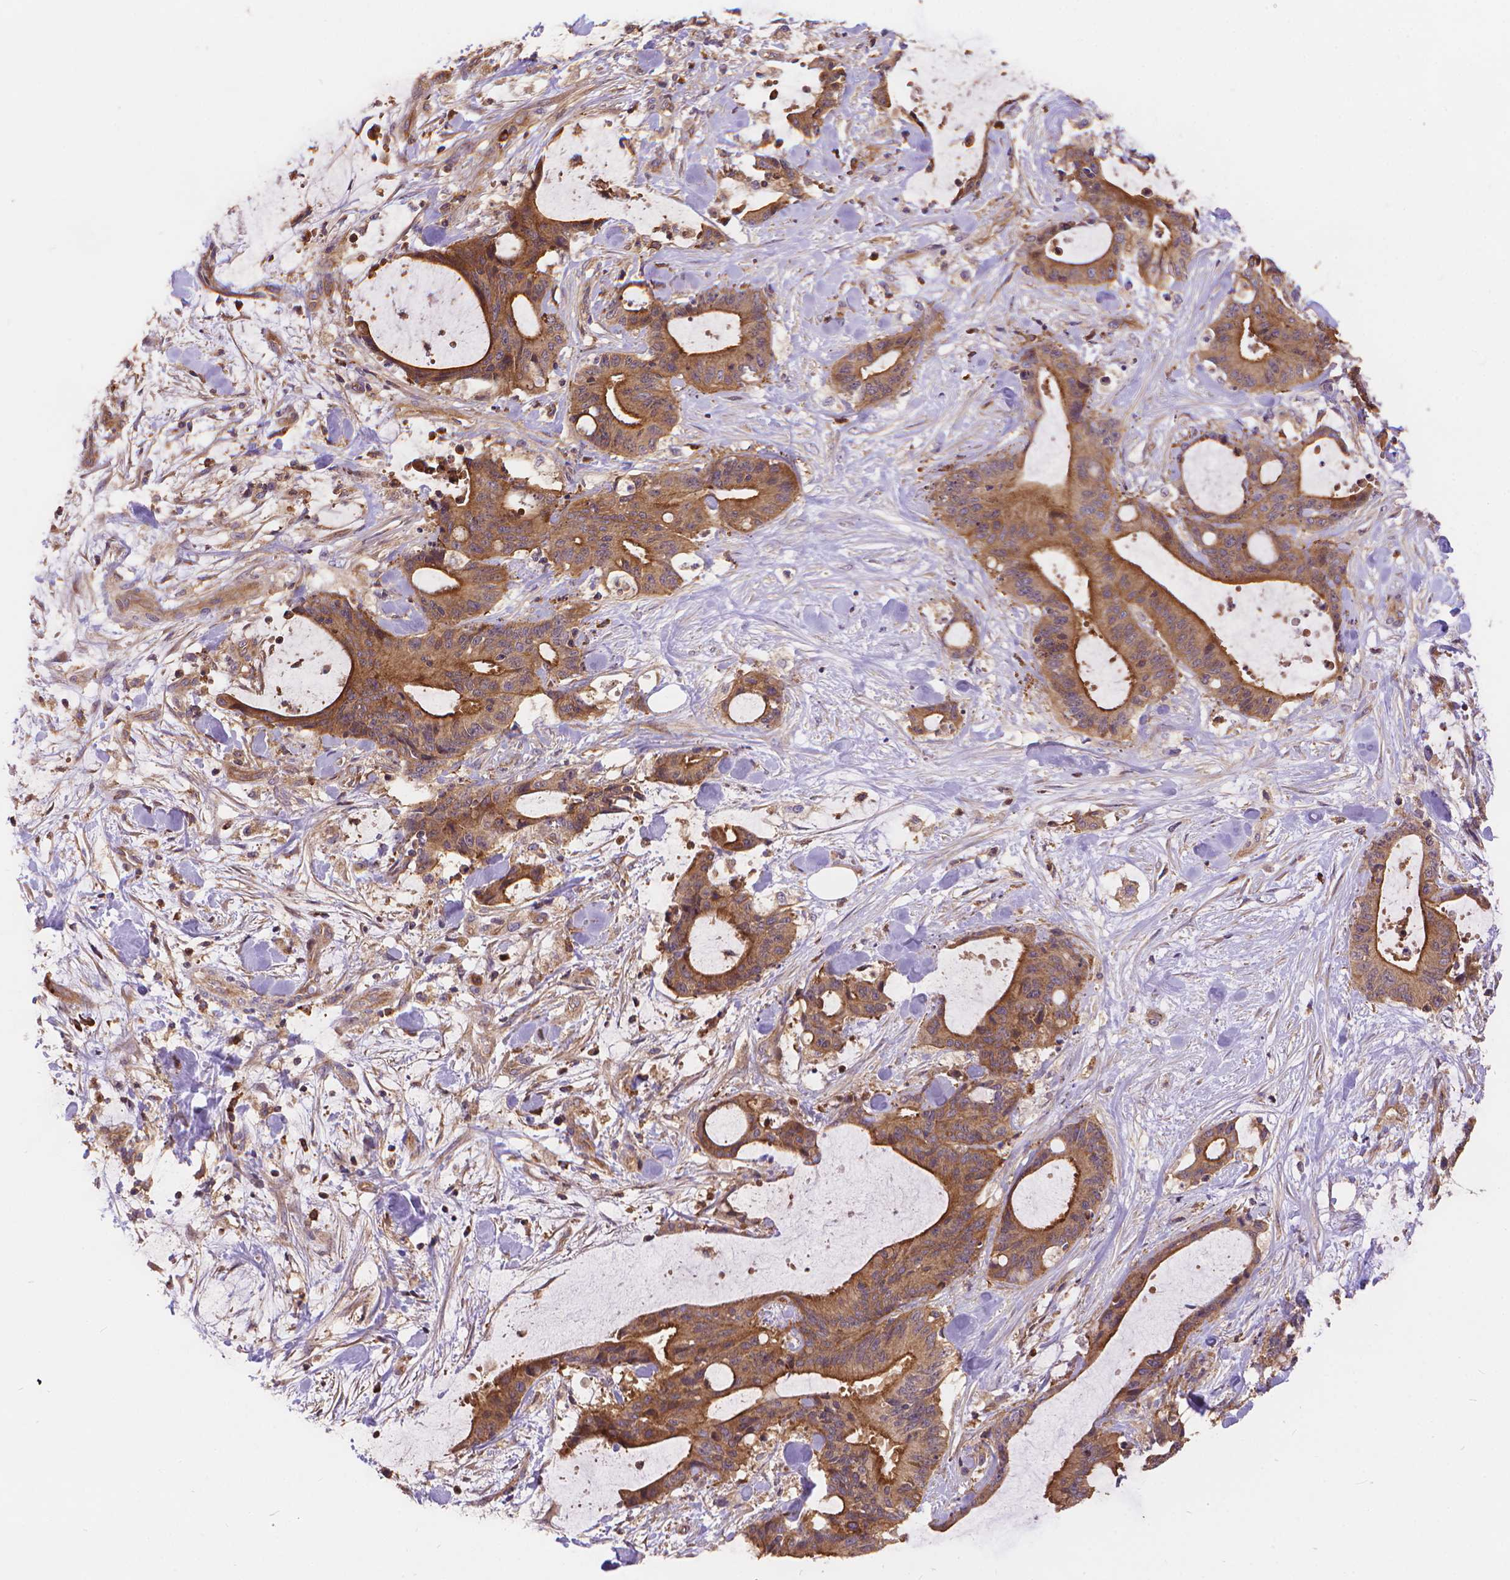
{"staining": {"intensity": "moderate", "quantity": ">75%", "location": "cytoplasmic/membranous"}, "tissue": "liver cancer", "cell_type": "Tumor cells", "image_type": "cancer", "snomed": [{"axis": "morphology", "description": "Cholangiocarcinoma"}, {"axis": "topography", "description": "Liver"}], "caption": "High-magnification brightfield microscopy of cholangiocarcinoma (liver) stained with DAB (3,3'-diaminobenzidine) (brown) and counterstained with hematoxylin (blue). tumor cells exhibit moderate cytoplasmic/membranous staining is identified in approximately>75% of cells.", "gene": "ARAP1", "patient": {"sex": "female", "age": 73}}